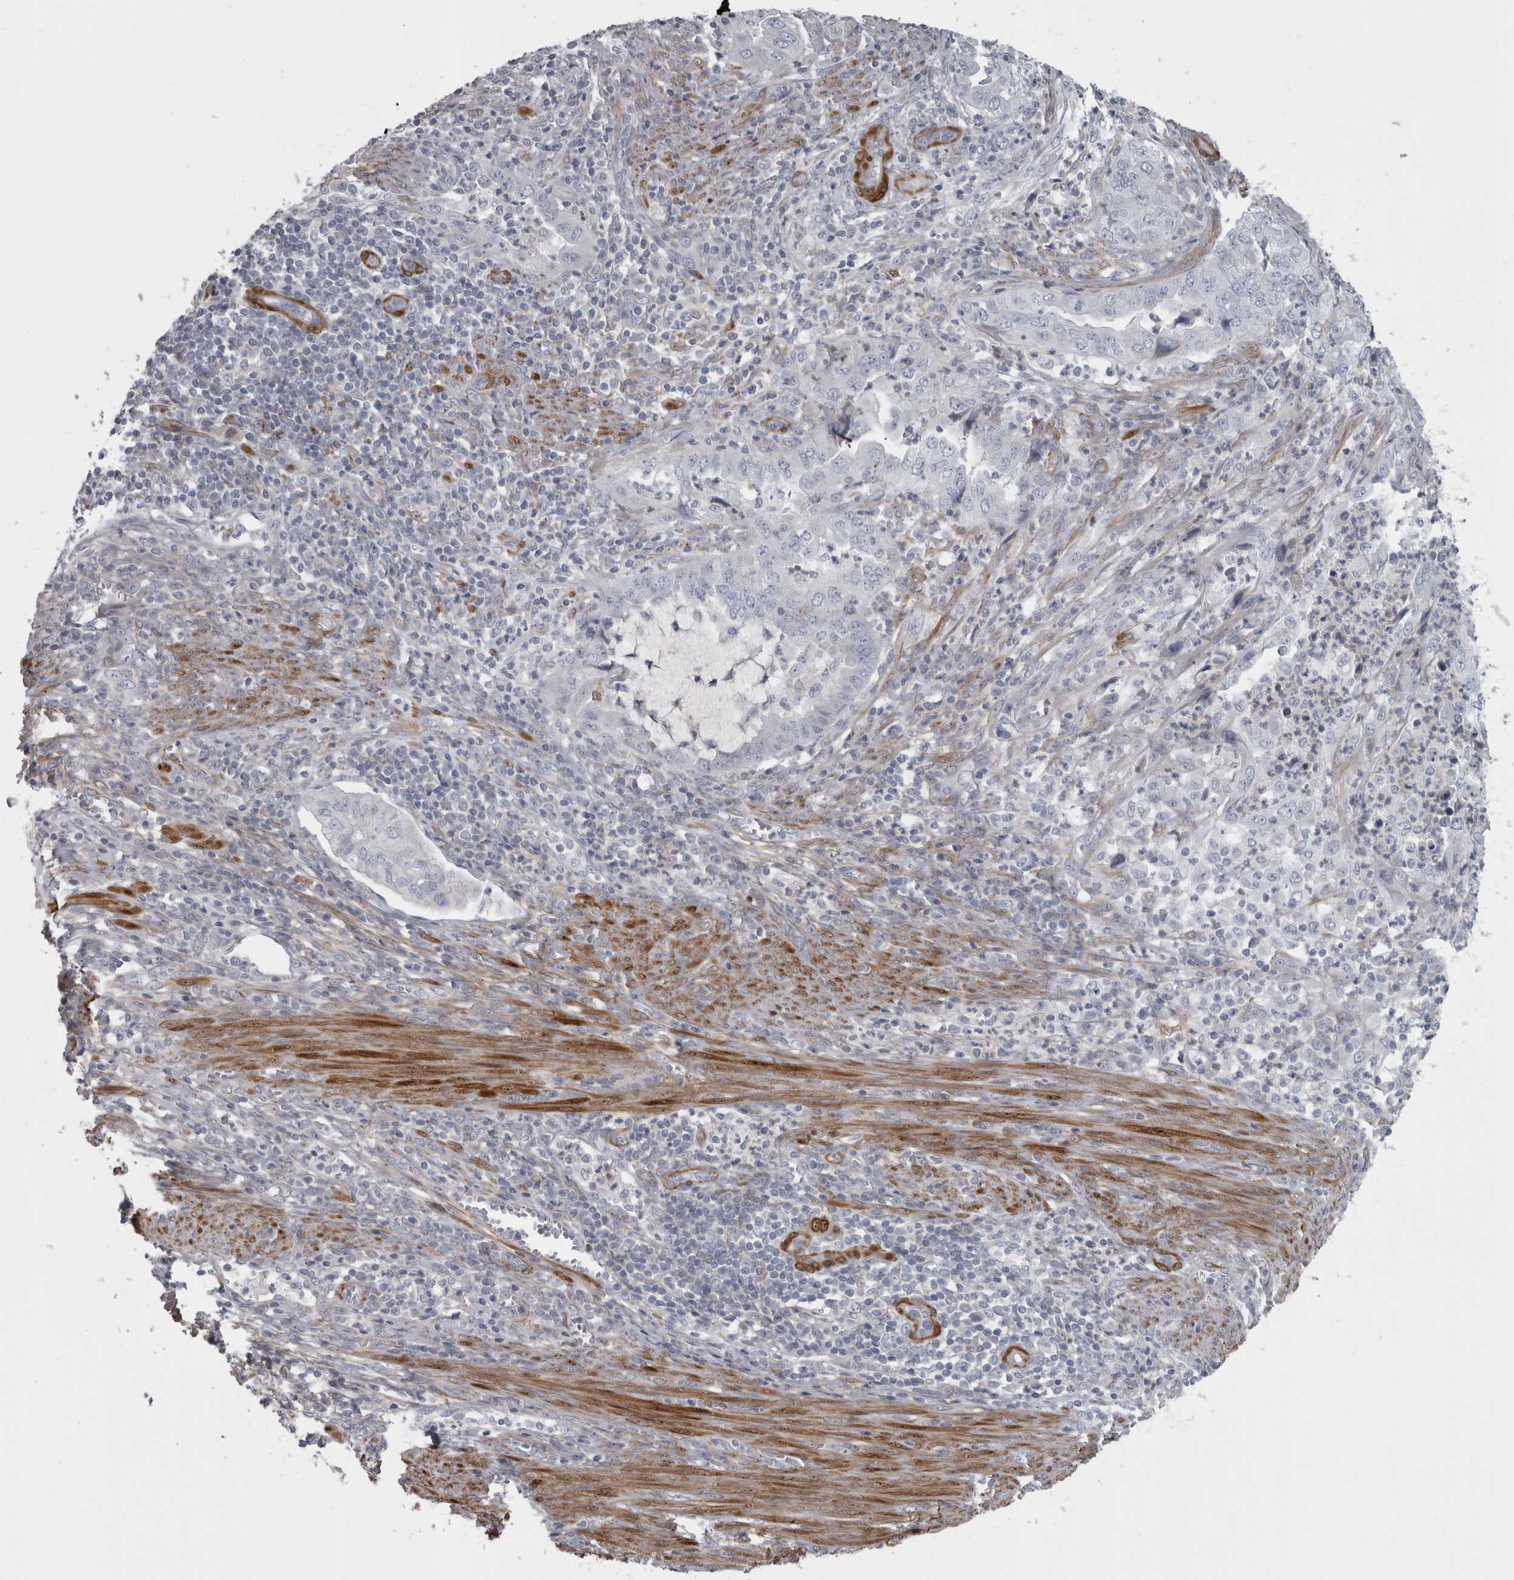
{"staining": {"intensity": "negative", "quantity": "none", "location": "none"}, "tissue": "endometrial cancer", "cell_type": "Tumor cells", "image_type": "cancer", "snomed": [{"axis": "morphology", "description": "Adenocarcinoma, NOS"}, {"axis": "topography", "description": "Endometrium"}], "caption": "A micrograph of adenocarcinoma (endometrial) stained for a protein displays no brown staining in tumor cells.", "gene": "PPP1R12B", "patient": {"sex": "female", "age": 51}}